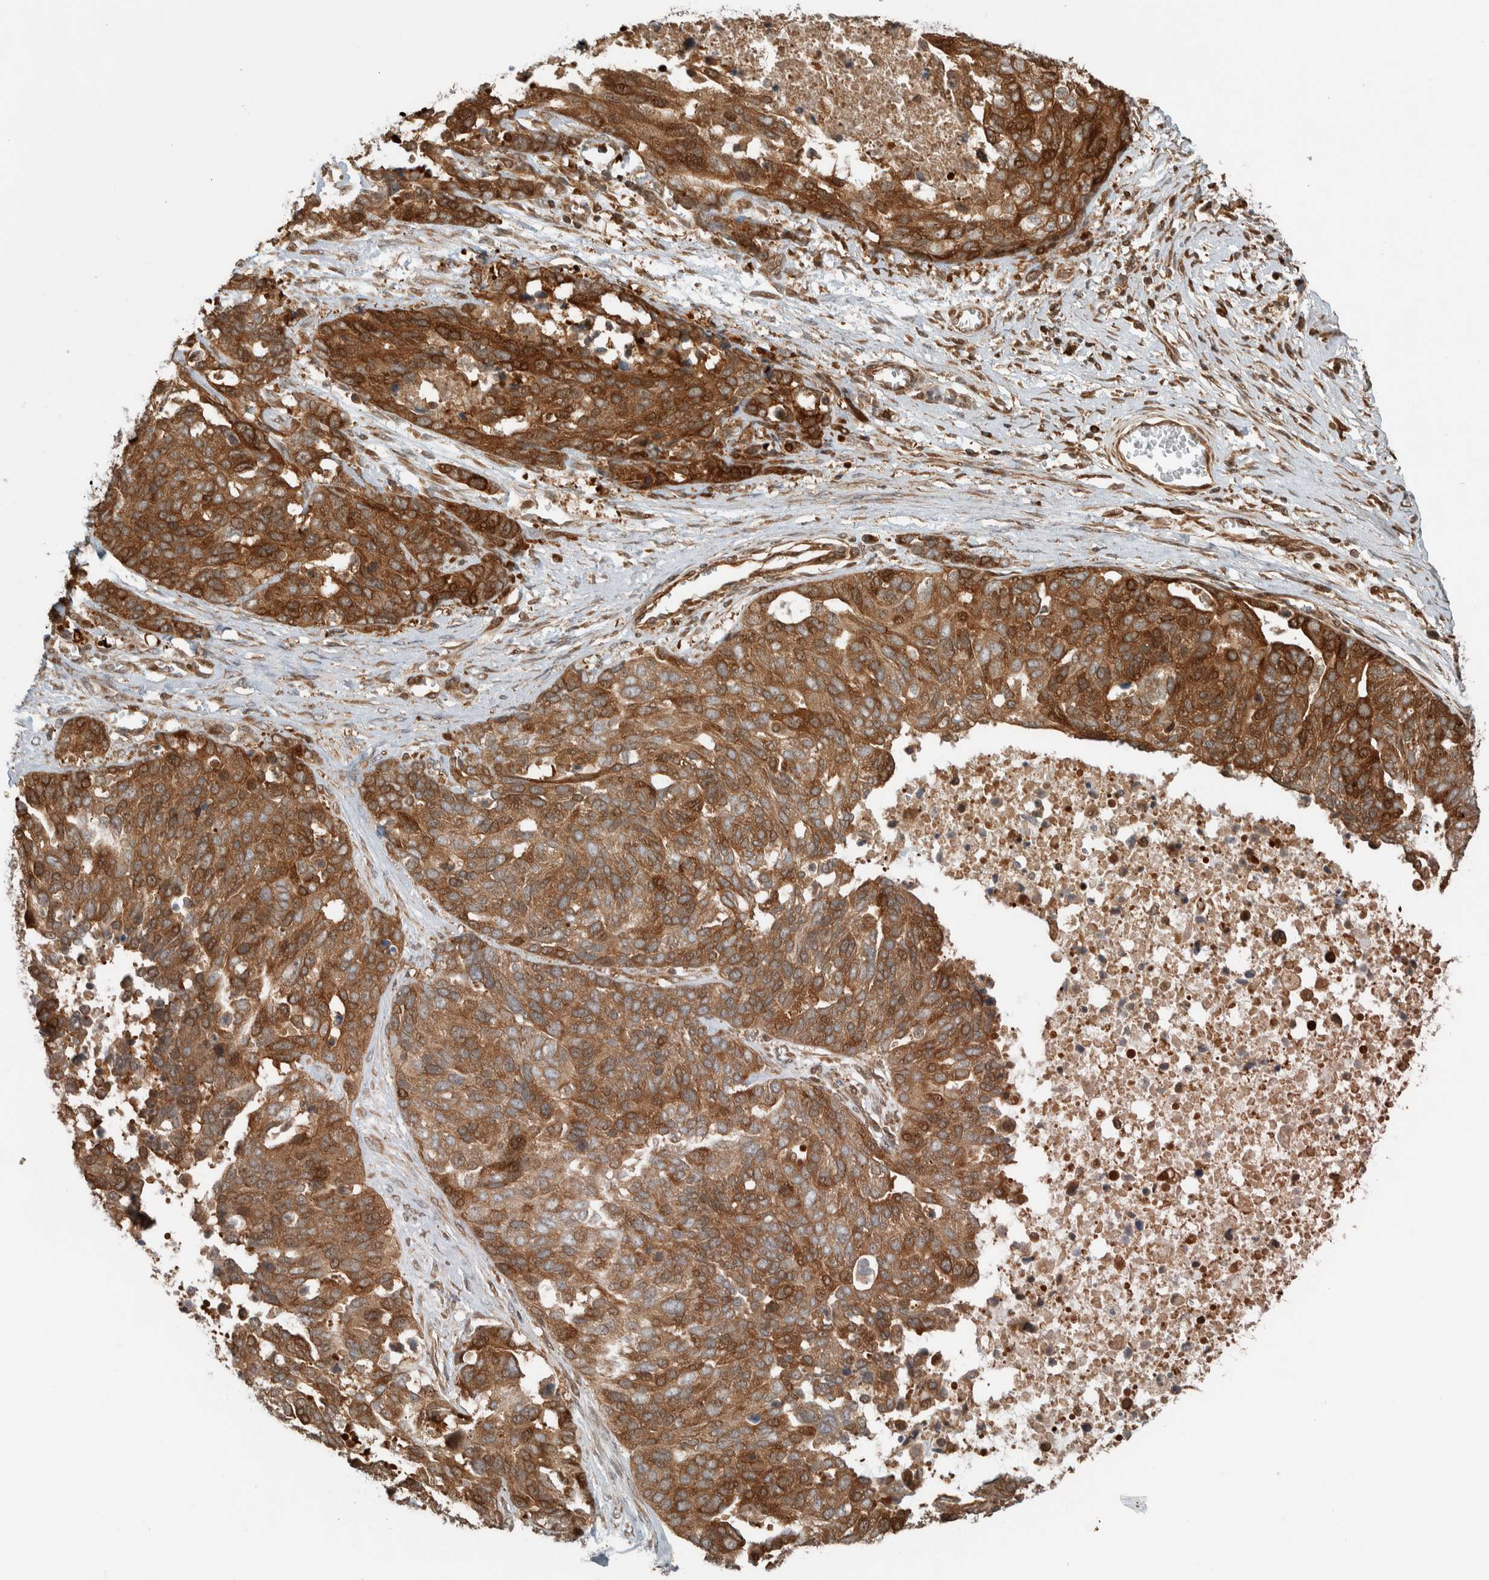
{"staining": {"intensity": "strong", "quantity": ">75%", "location": "cytoplasmic/membranous"}, "tissue": "ovarian cancer", "cell_type": "Tumor cells", "image_type": "cancer", "snomed": [{"axis": "morphology", "description": "Cystadenocarcinoma, serous, NOS"}, {"axis": "topography", "description": "Ovary"}], "caption": "Strong cytoplasmic/membranous positivity is present in about >75% of tumor cells in ovarian serous cystadenocarcinoma. (Brightfield microscopy of DAB IHC at high magnification).", "gene": "CNTROB", "patient": {"sex": "female", "age": 44}}